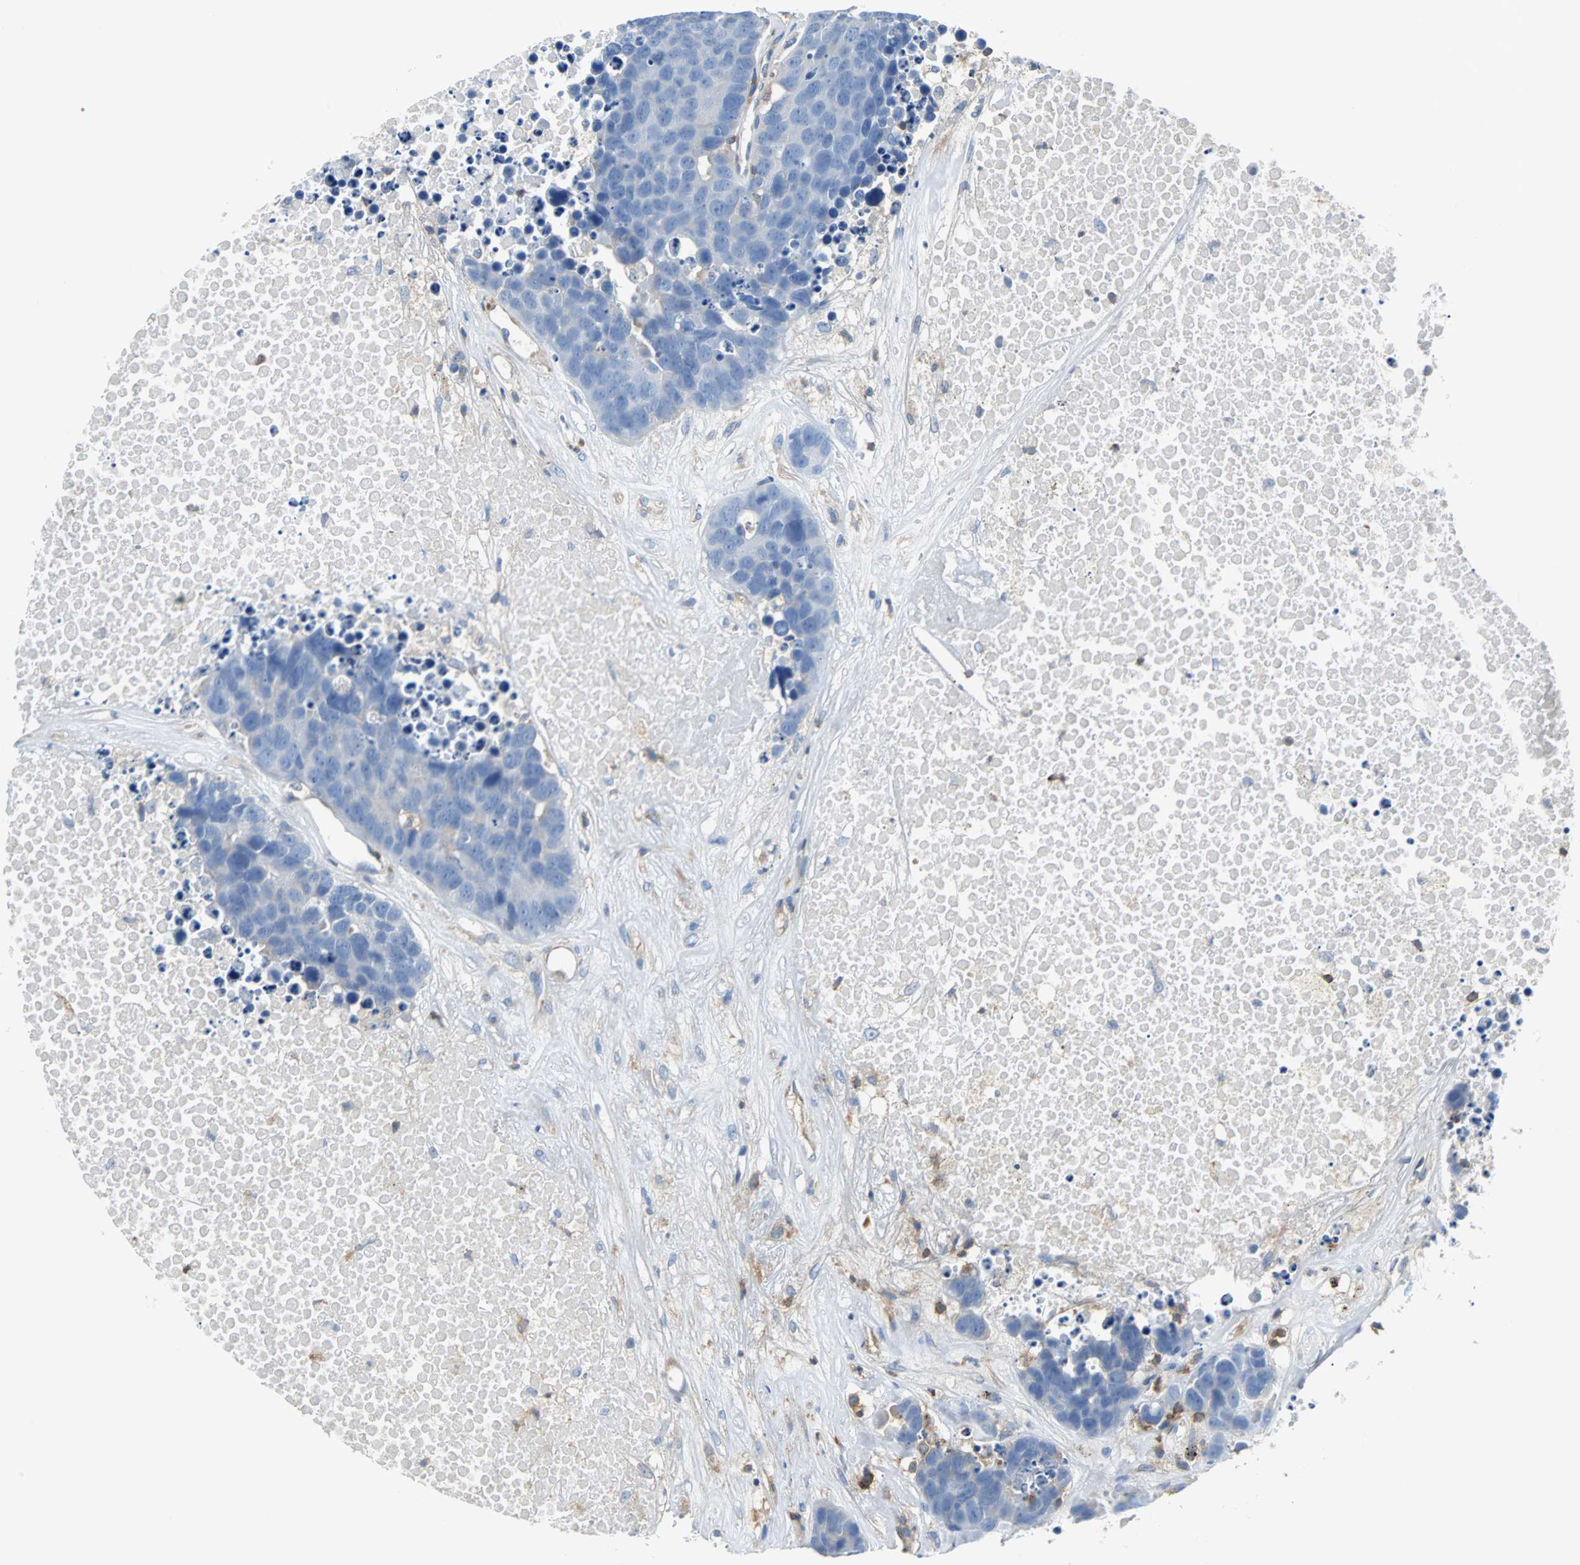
{"staining": {"intensity": "negative", "quantity": "none", "location": "none"}, "tissue": "carcinoid", "cell_type": "Tumor cells", "image_type": "cancer", "snomed": [{"axis": "morphology", "description": "Carcinoid, malignant, NOS"}, {"axis": "topography", "description": "Lung"}], "caption": "Tumor cells are negative for protein expression in human carcinoid.", "gene": "TSC22D4", "patient": {"sex": "male", "age": 60}}